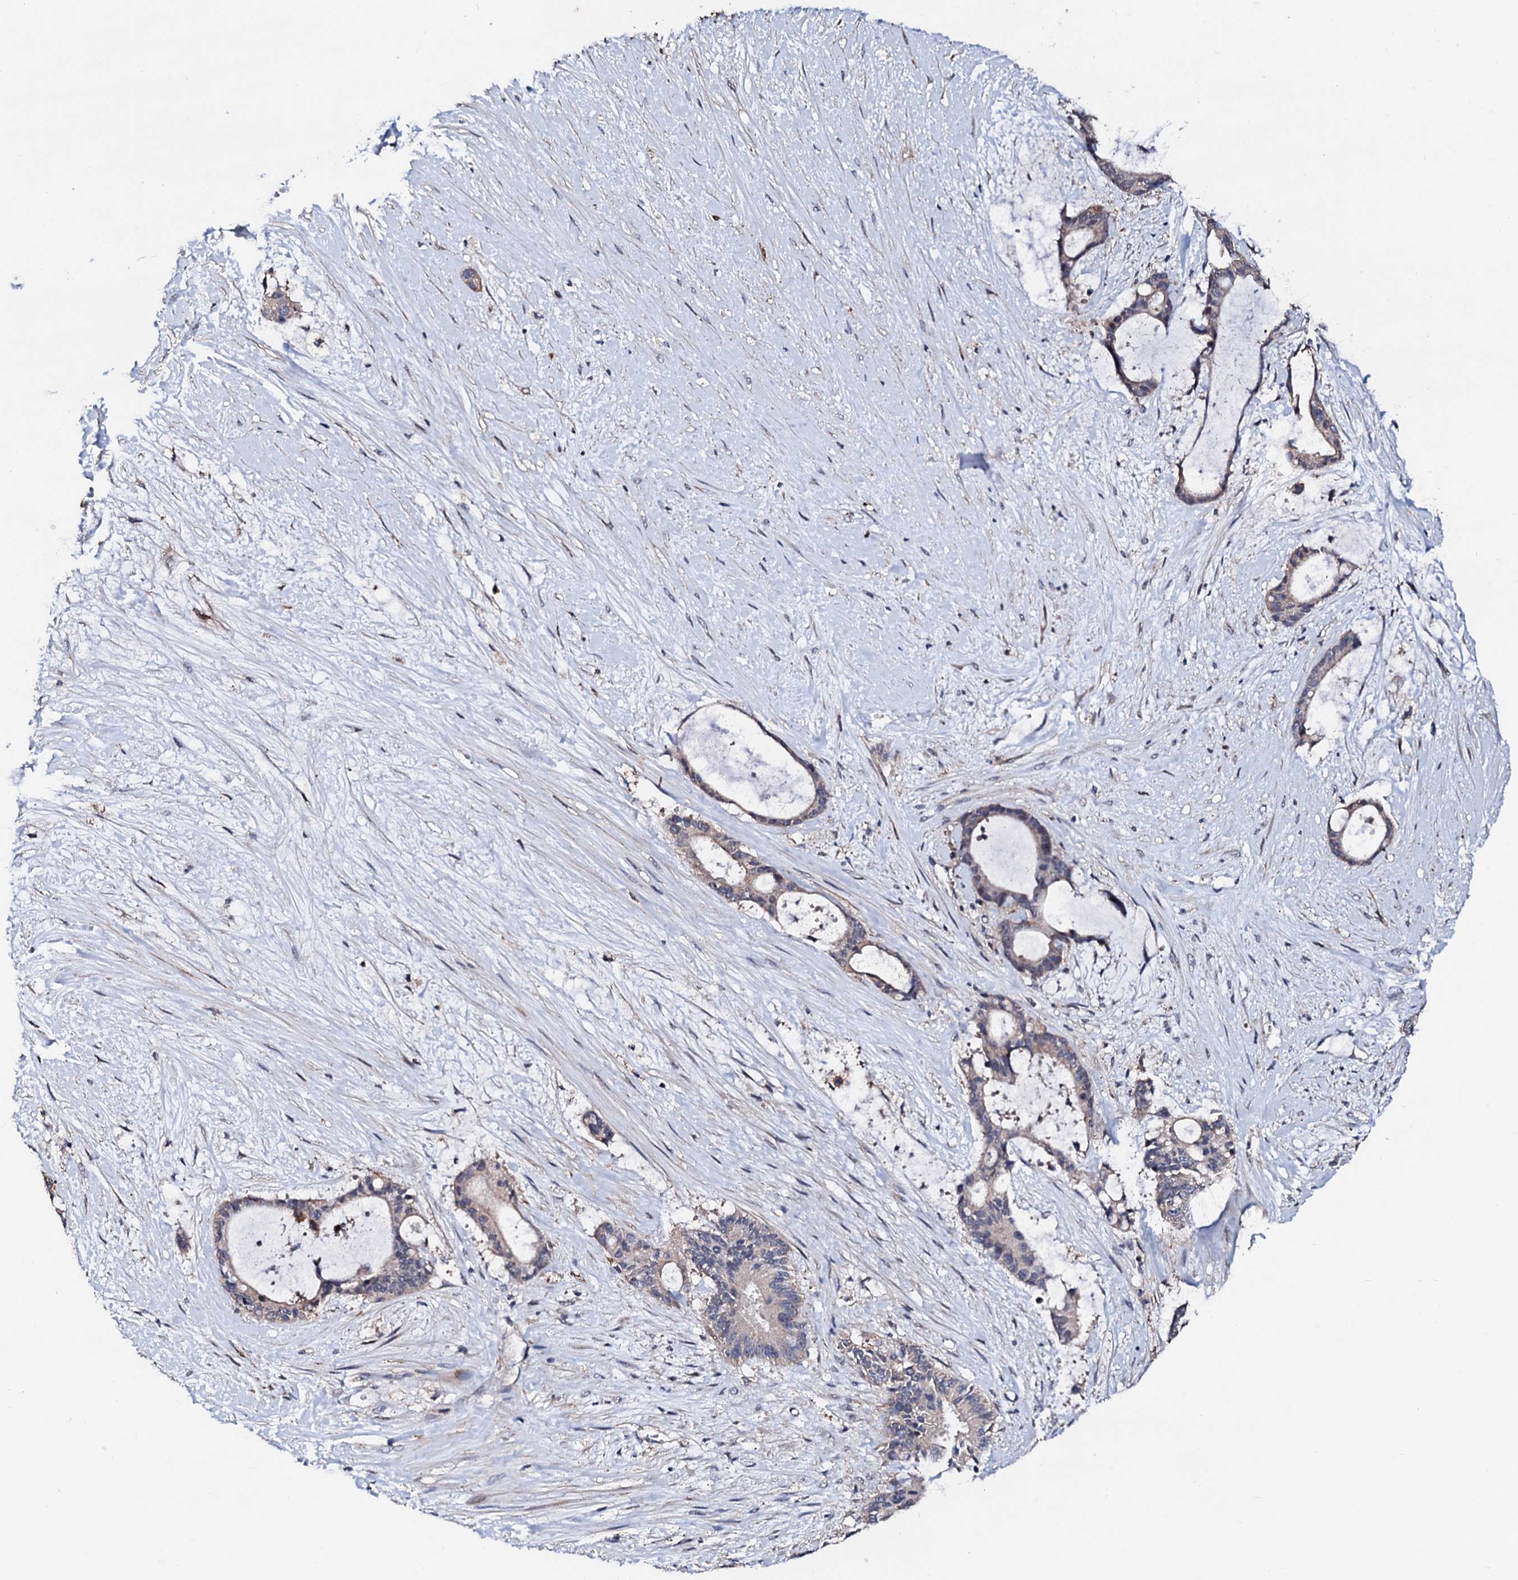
{"staining": {"intensity": "negative", "quantity": "none", "location": "none"}, "tissue": "liver cancer", "cell_type": "Tumor cells", "image_type": "cancer", "snomed": [{"axis": "morphology", "description": "Normal tissue, NOS"}, {"axis": "morphology", "description": "Cholangiocarcinoma"}, {"axis": "topography", "description": "Liver"}, {"axis": "topography", "description": "Peripheral nerve tissue"}], "caption": "The micrograph displays no significant positivity in tumor cells of liver cholangiocarcinoma.", "gene": "EDC3", "patient": {"sex": "female", "age": 73}}